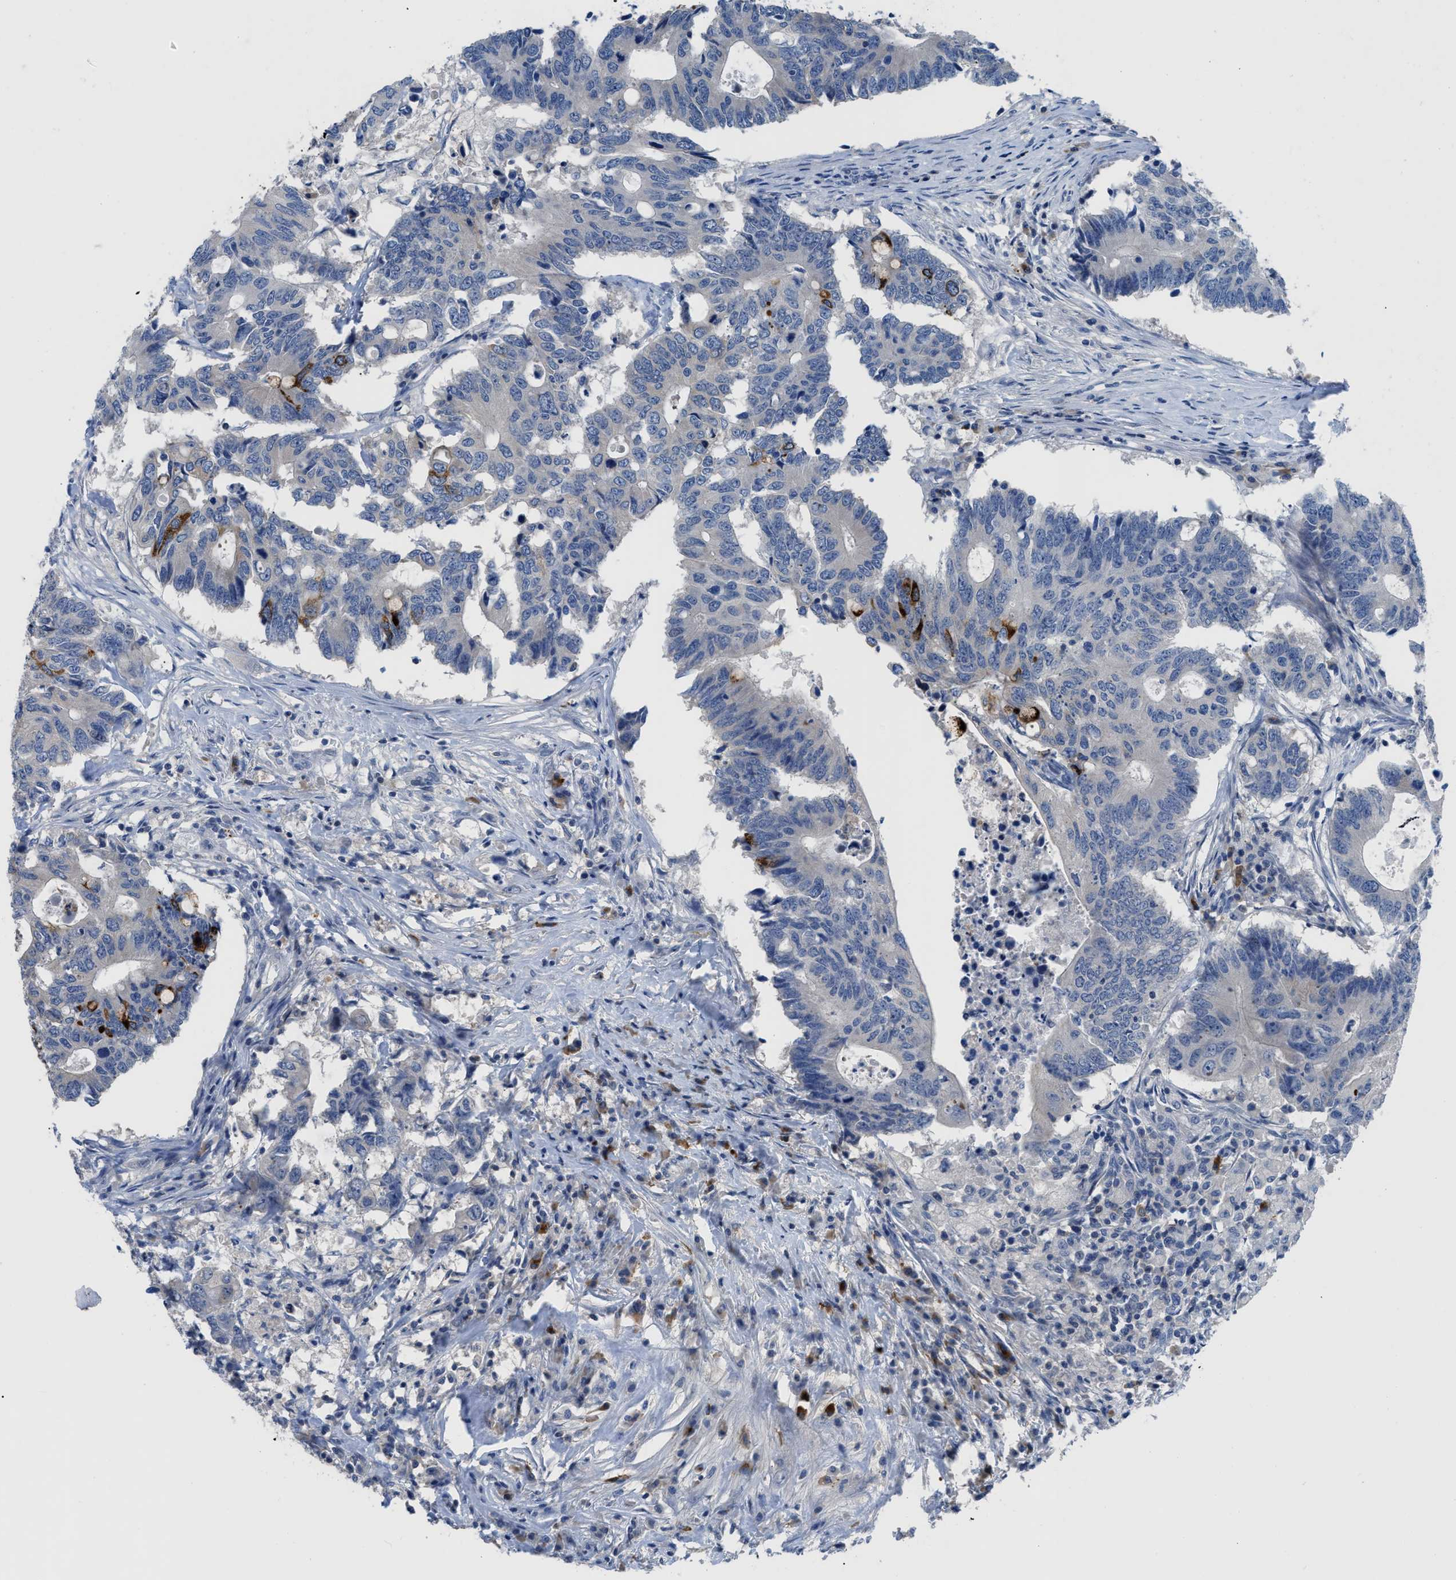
{"staining": {"intensity": "negative", "quantity": "none", "location": "none"}, "tissue": "colorectal cancer", "cell_type": "Tumor cells", "image_type": "cancer", "snomed": [{"axis": "morphology", "description": "Adenocarcinoma, NOS"}, {"axis": "topography", "description": "Colon"}], "caption": "Immunohistochemical staining of human colorectal adenocarcinoma reveals no significant staining in tumor cells. Nuclei are stained in blue.", "gene": "OR9K2", "patient": {"sex": "male", "age": 71}}